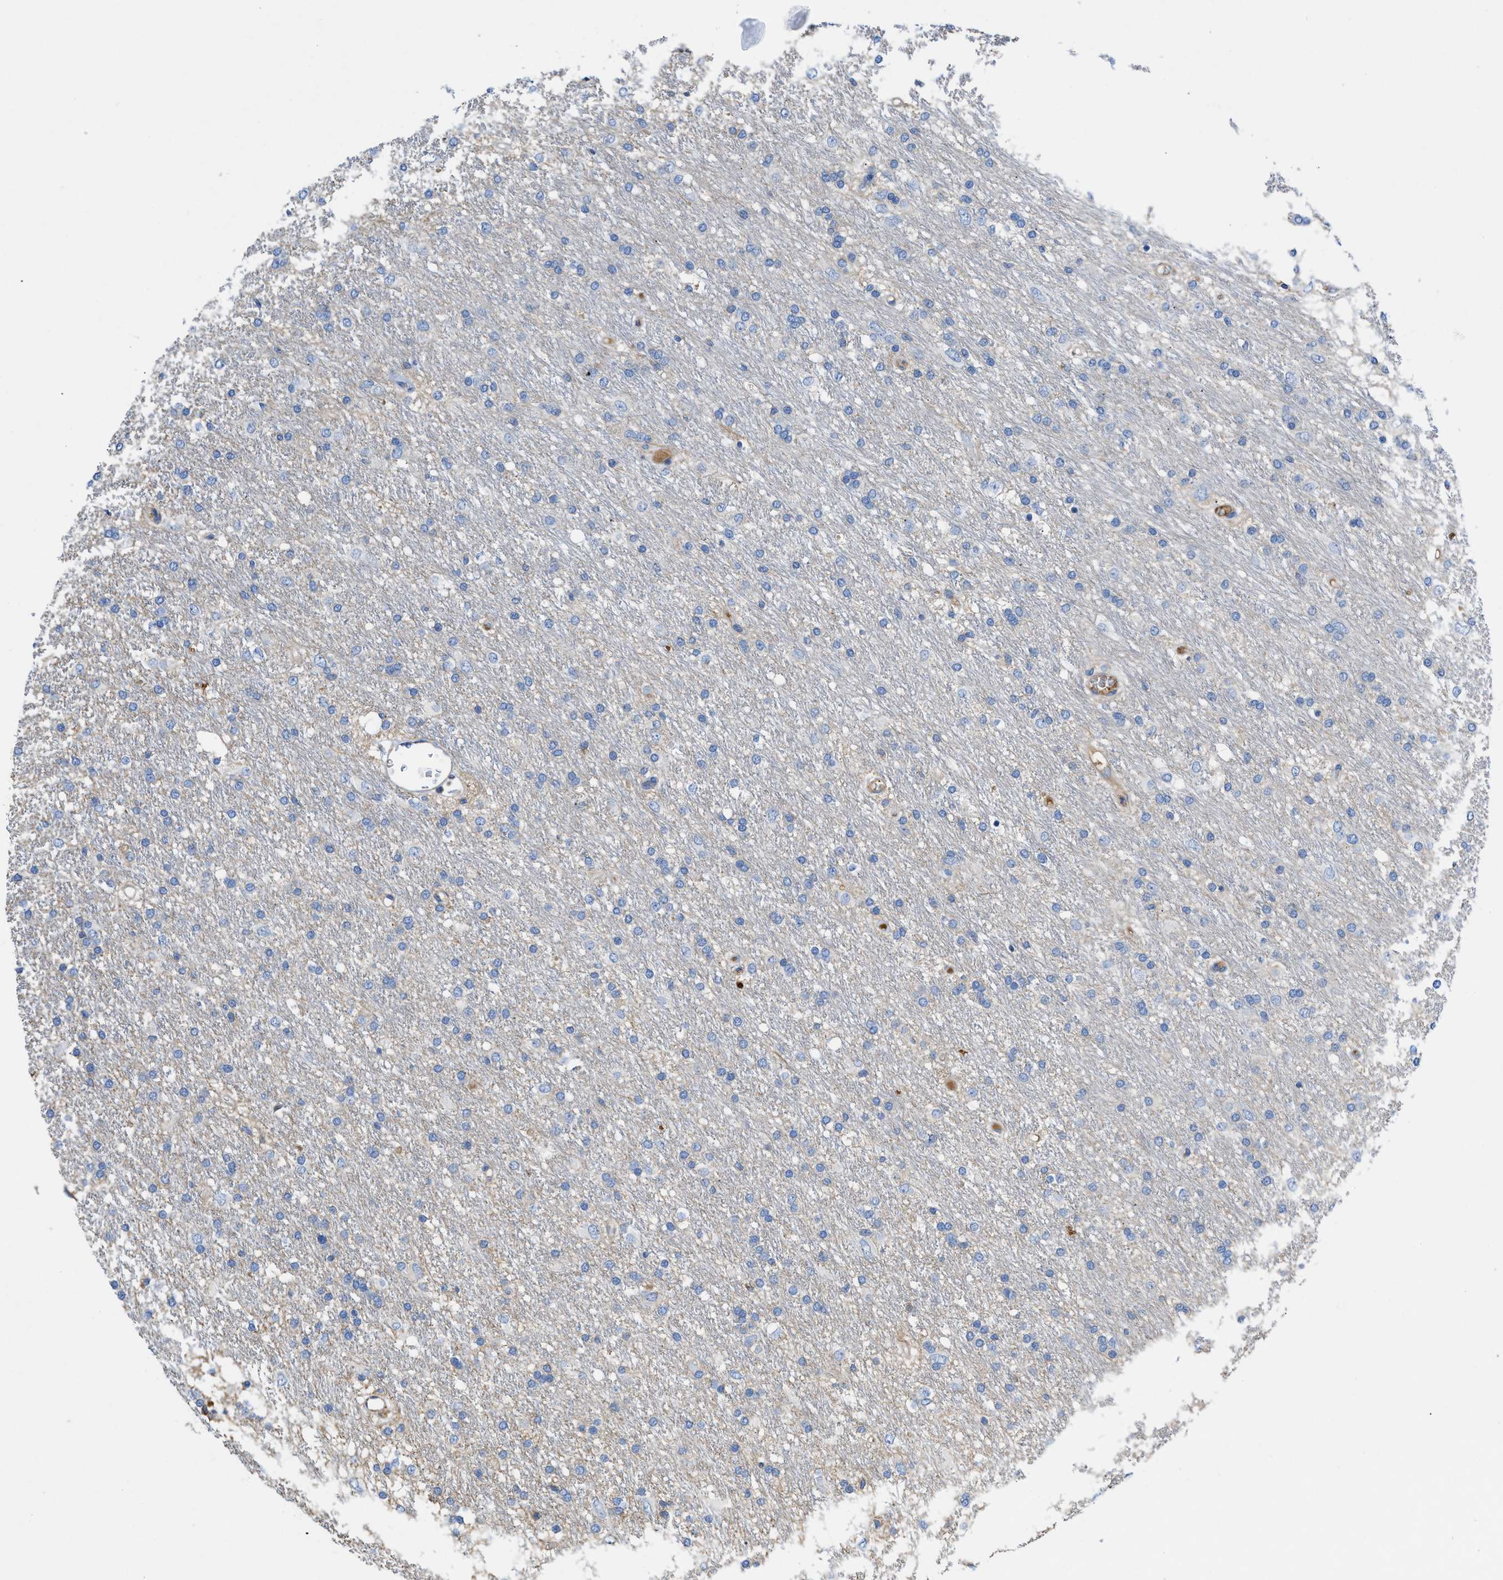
{"staining": {"intensity": "negative", "quantity": "none", "location": "none"}, "tissue": "glioma", "cell_type": "Tumor cells", "image_type": "cancer", "snomed": [{"axis": "morphology", "description": "Glioma, malignant, Low grade"}, {"axis": "topography", "description": "Brain"}], "caption": "The photomicrograph exhibits no staining of tumor cells in glioma.", "gene": "ATP6V0D1", "patient": {"sex": "male", "age": 77}}